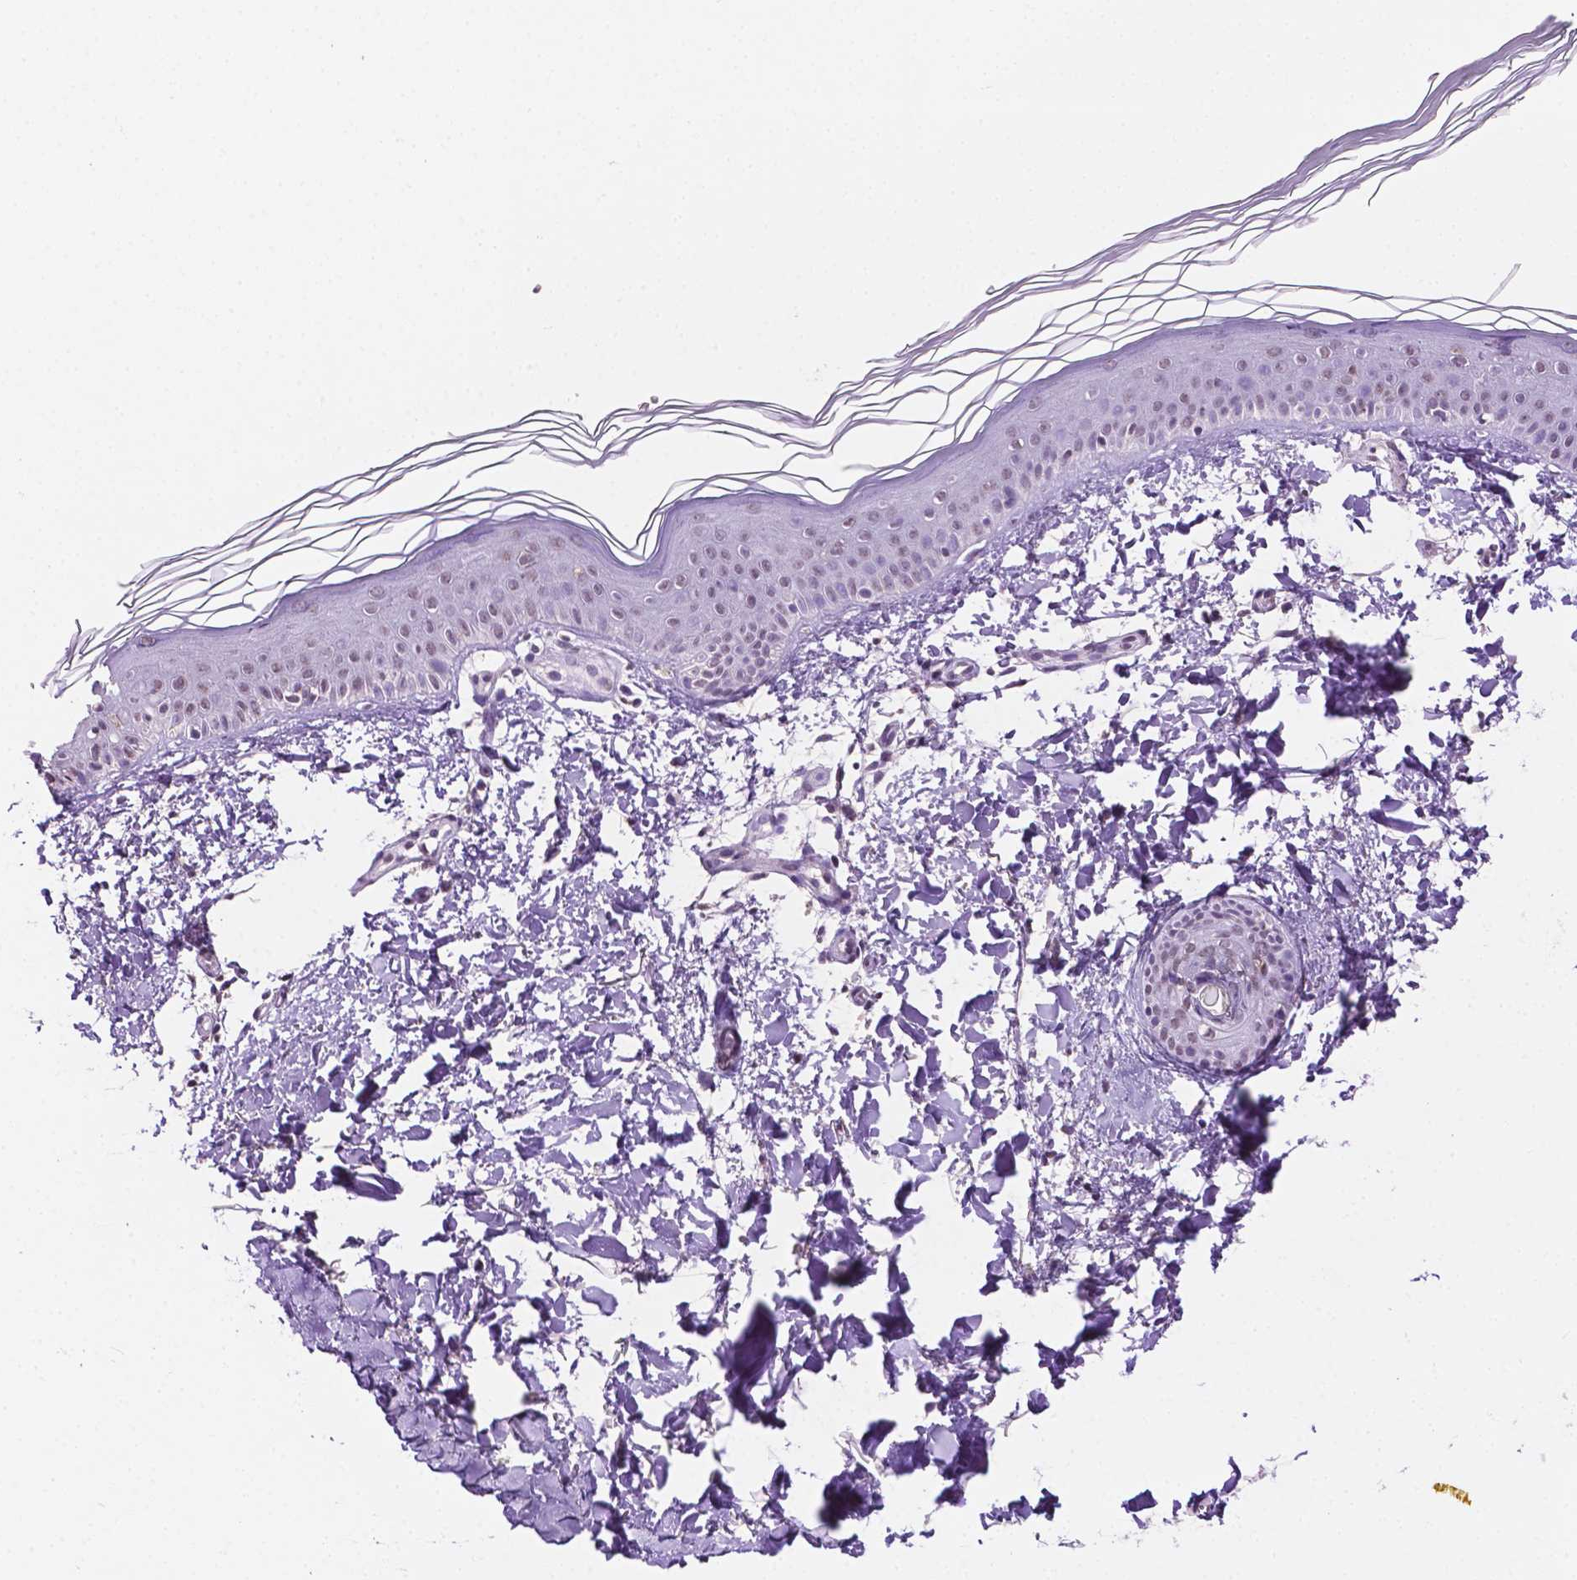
{"staining": {"intensity": "negative", "quantity": "none", "location": "none"}, "tissue": "skin", "cell_type": "Fibroblasts", "image_type": "normal", "snomed": [{"axis": "morphology", "description": "Normal tissue, NOS"}, {"axis": "topography", "description": "Skin"}], "caption": "Immunohistochemical staining of normal human skin reveals no significant positivity in fibroblasts. (Brightfield microscopy of DAB IHC at high magnification).", "gene": "PTPN6", "patient": {"sex": "female", "age": 62}}